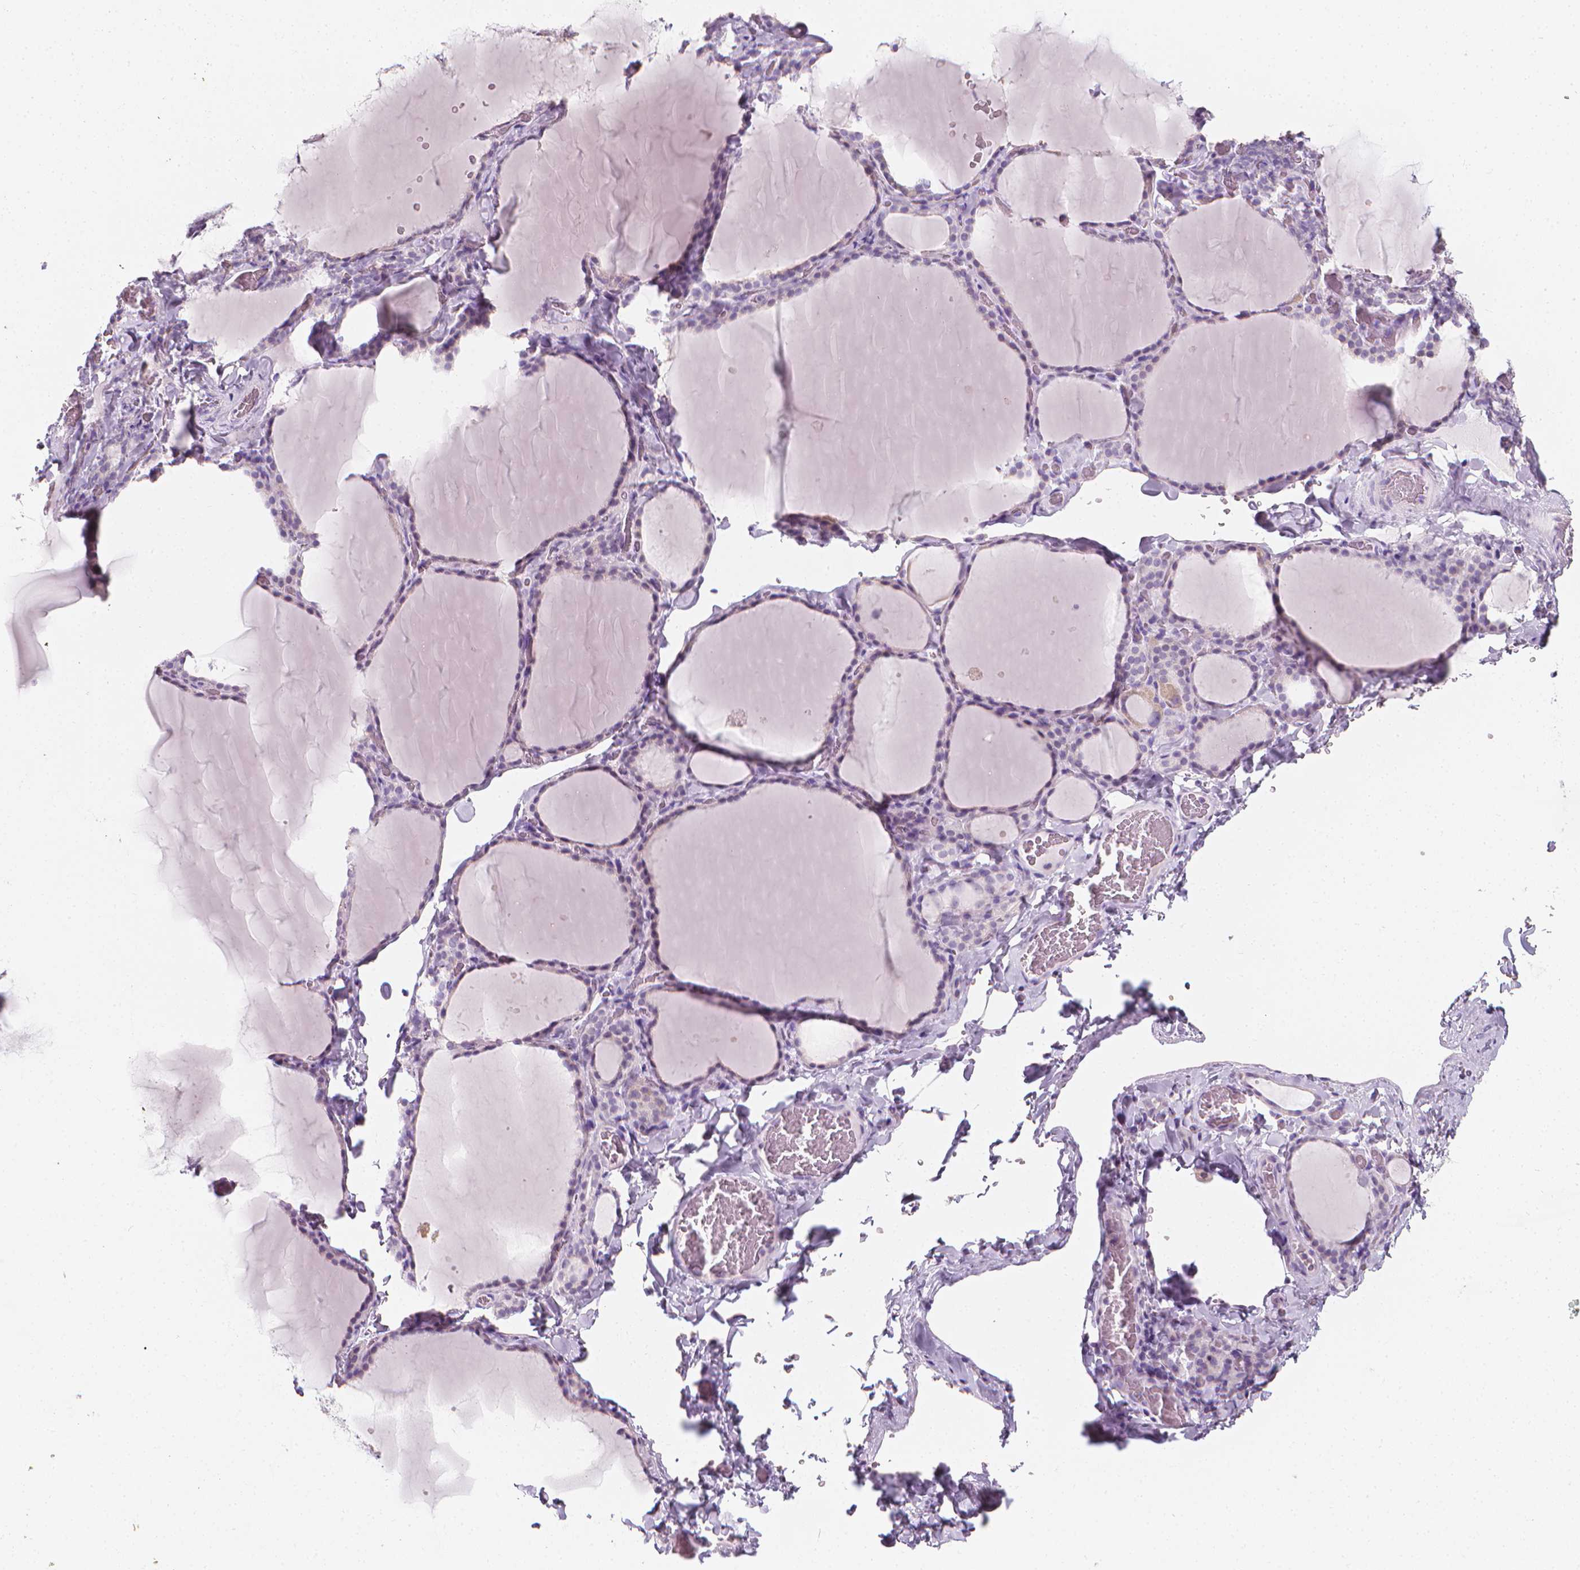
{"staining": {"intensity": "negative", "quantity": "none", "location": "none"}, "tissue": "thyroid gland", "cell_type": "Glandular cells", "image_type": "normal", "snomed": [{"axis": "morphology", "description": "Normal tissue, NOS"}, {"axis": "topography", "description": "Thyroid gland"}], "caption": "The micrograph exhibits no staining of glandular cells in normal thyroid gland.", "gene": "DCAF8L1", "patient": {"sex": "female", "age": 22}}